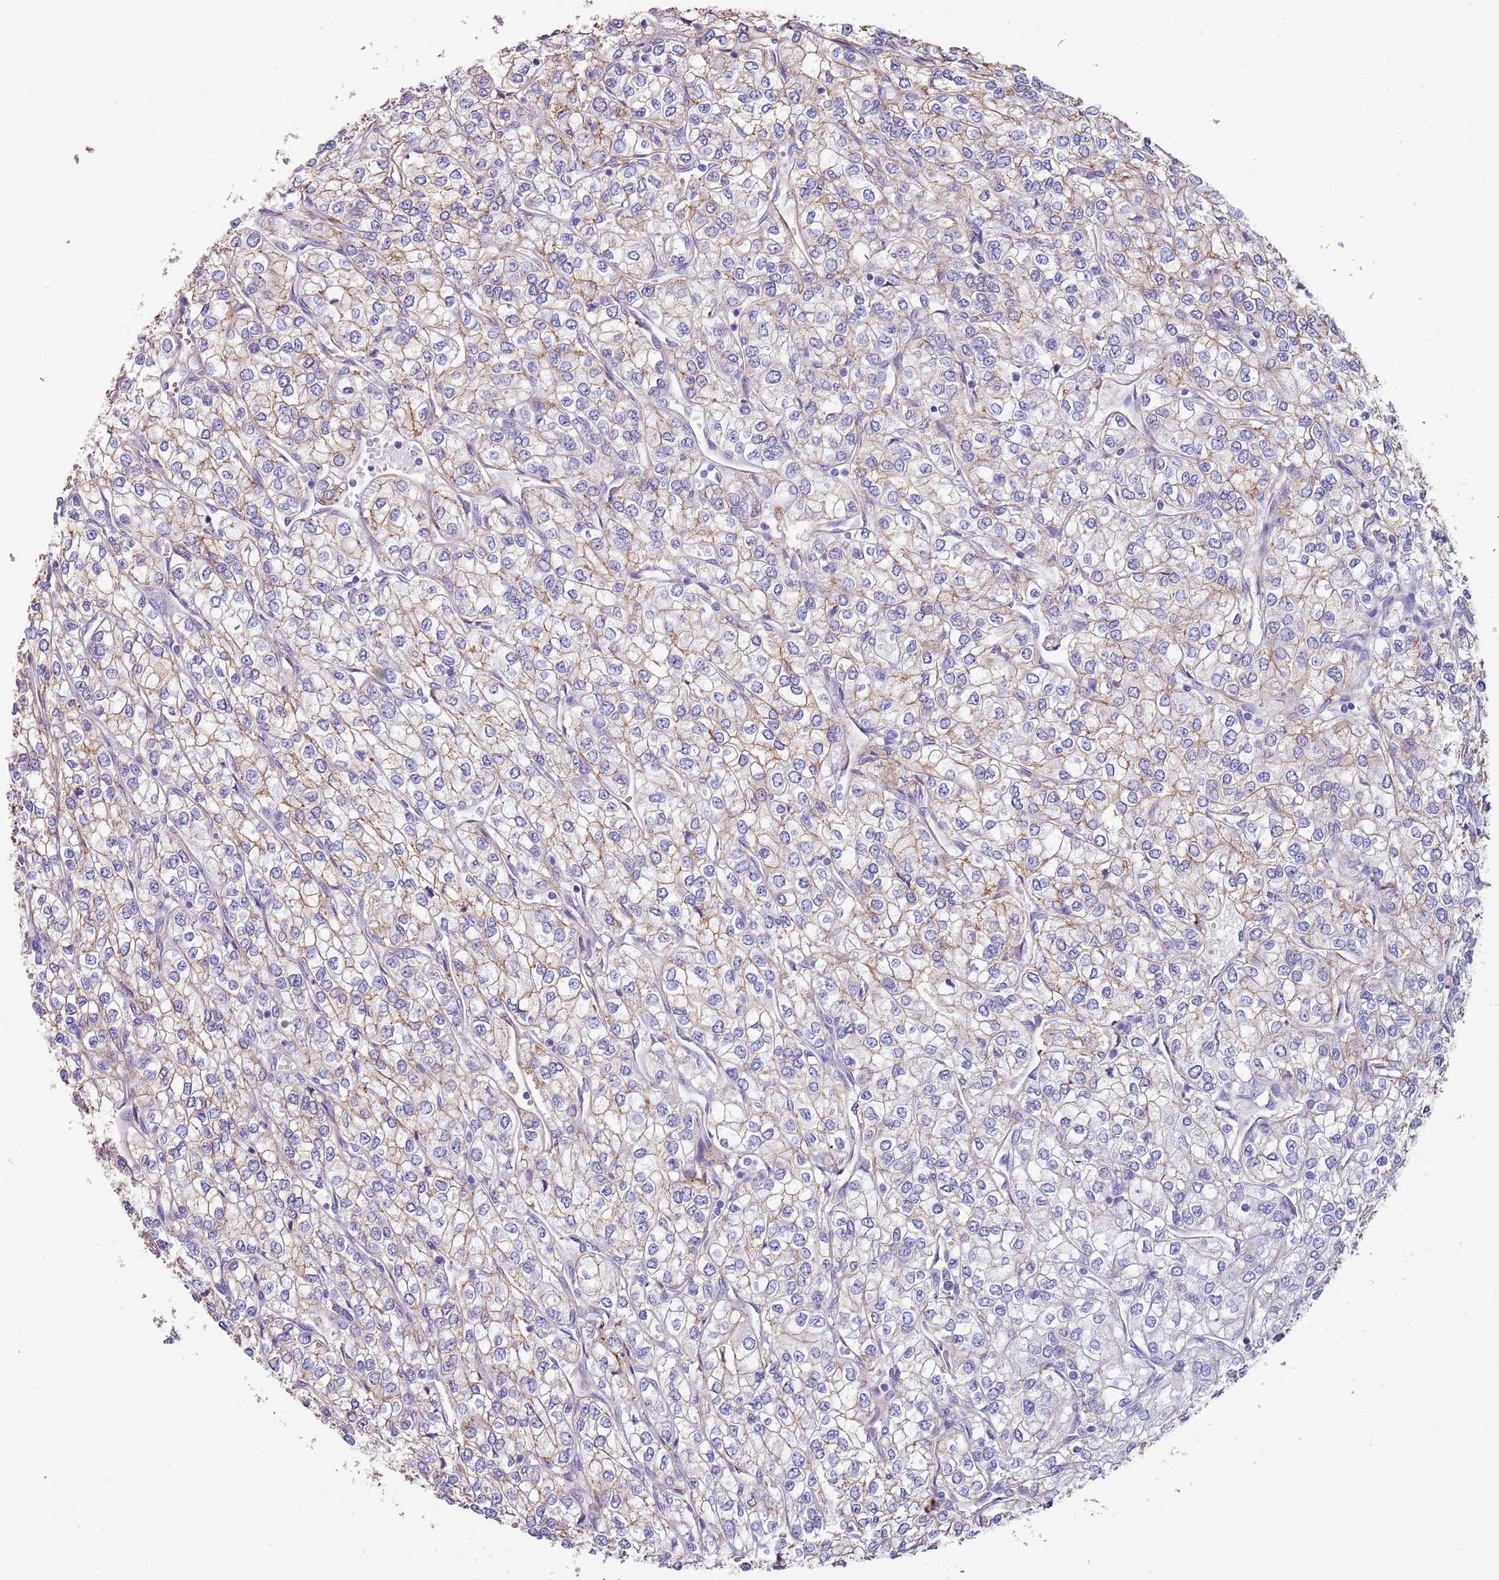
{"staining": {"intensity": "weak", "quantity": "<25%", "location": "cytoplasmic/membranous"}, "tissue": "renal cancer", "cell_type": "Tumor cells", "image_type": "cancer", "snomed": [{"axis": "morphology", "description": "Adenocarcinoma, NOS"}, {"axis": "topography", "description": "Kidney"}], "caption": "Renal cancer (adenocarcinoma) was stained to show a protein in brown. There is no significant expression in tumor cells.", "gene": "NBPF3", "patient": {"sex": "male", "age": 80}}